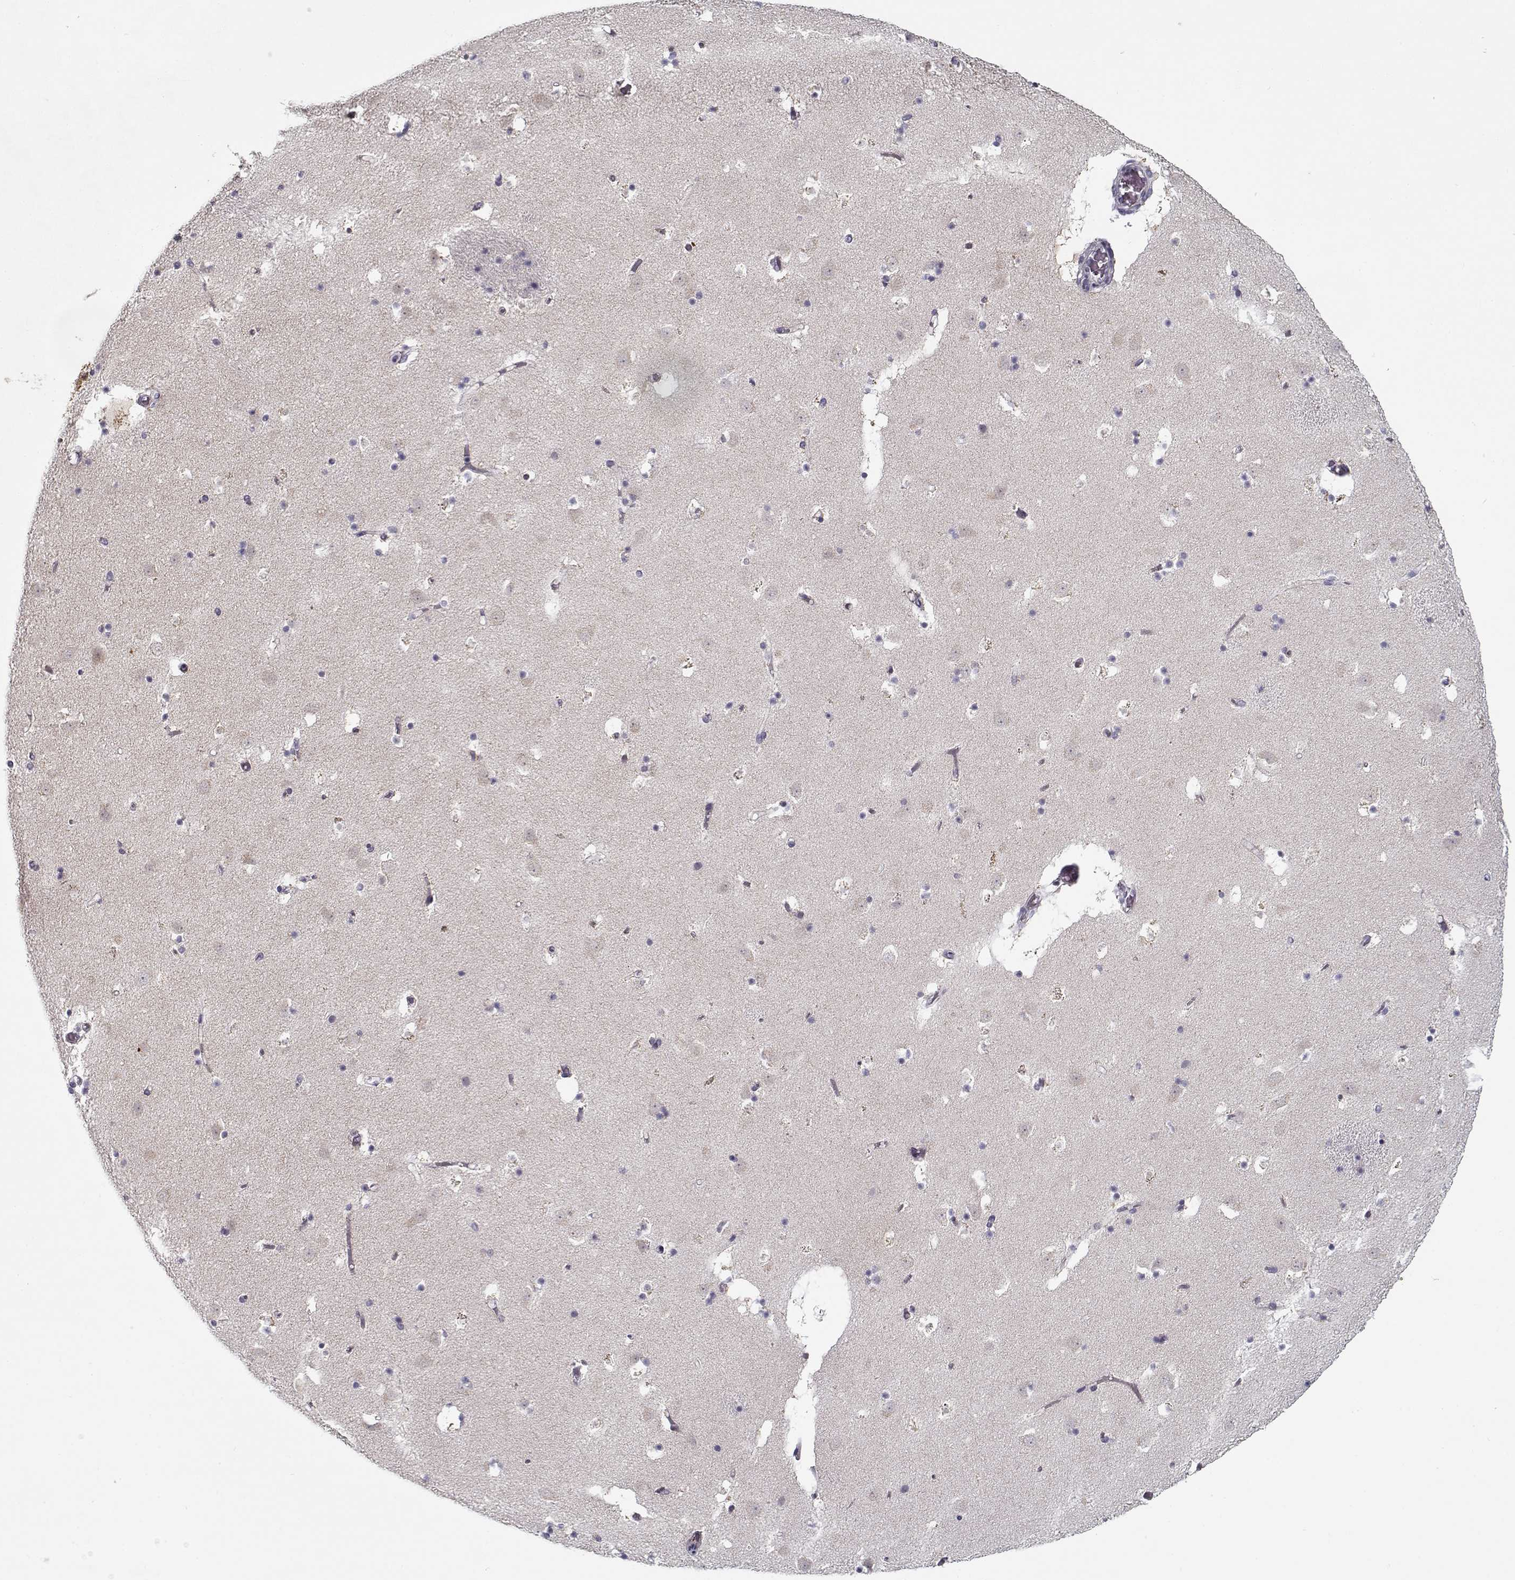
{"staining": {"intensity": "negative", "quantity": "none", "location": "none"}, "tissue": "caudate", "cell_type": "Glial cells", "image_type": "normal", "snomed": [{"axis": "morphology", "description": "Normal tissue, NOS"}, {"axis": "topography", "description": "Lateral ventricle wall"}], "caption": "The immunohistochemistry (IHC) photomicrograph has no significant expression in glial cells of caudate.", "gene": "DDX25", "patient": {"sex": "female", "age": 42}}